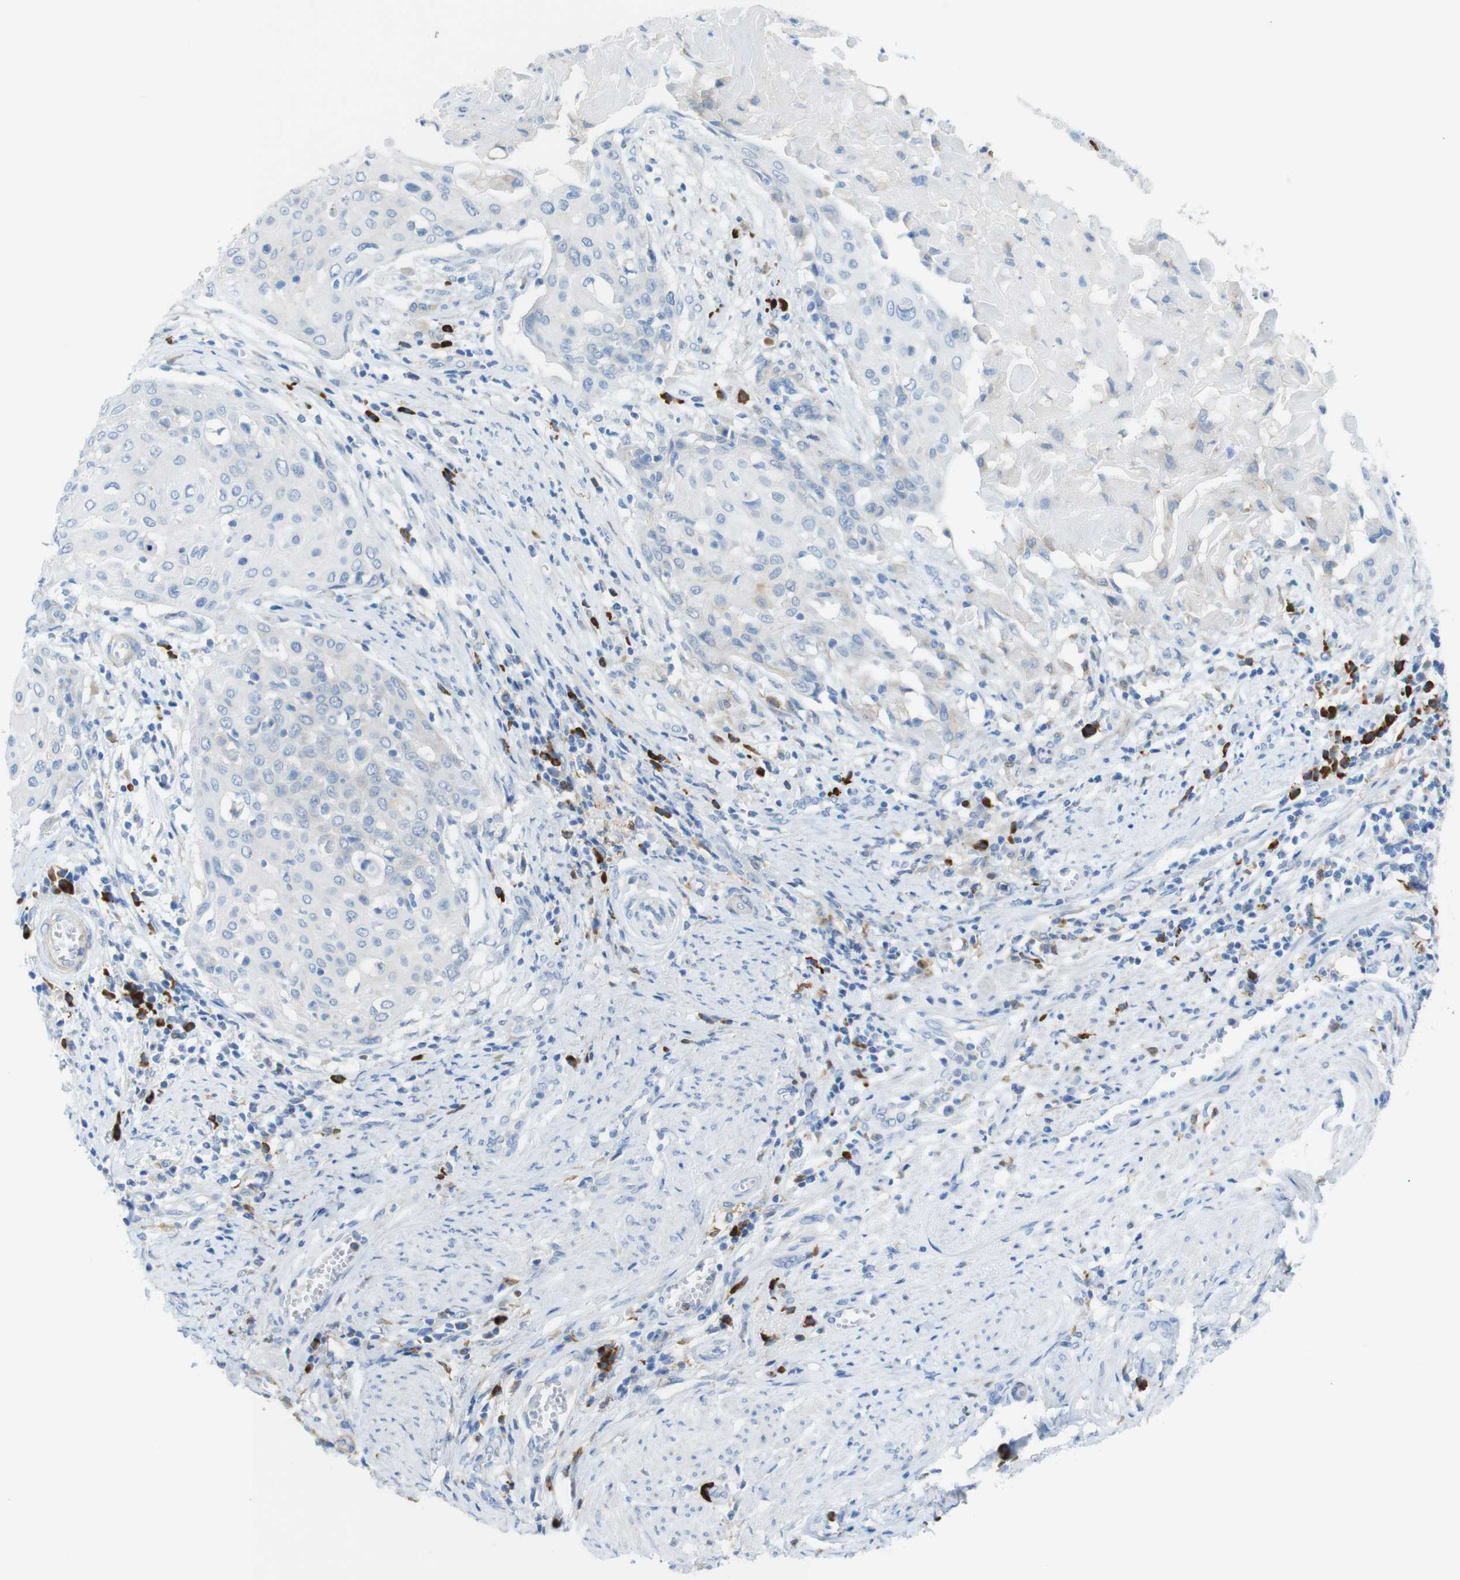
{"staining": {"intensity": "negative", "quantity": "none", "location": "none"}, "tissue": "cervical cancer", "cell_type": "Tumor cells", "image_type": "cancer", "snomed": [{"axis": "morphology", "description": "Squamous cell carcinoma, NOS"}, {"axis": "topography", "description": "Cervix"}], "caption": "Tumor cells show no significant expression in cervical squamous cell carcinoma.", "gene": "CLMN", "patient": {"sex": "female", "age": 39}}